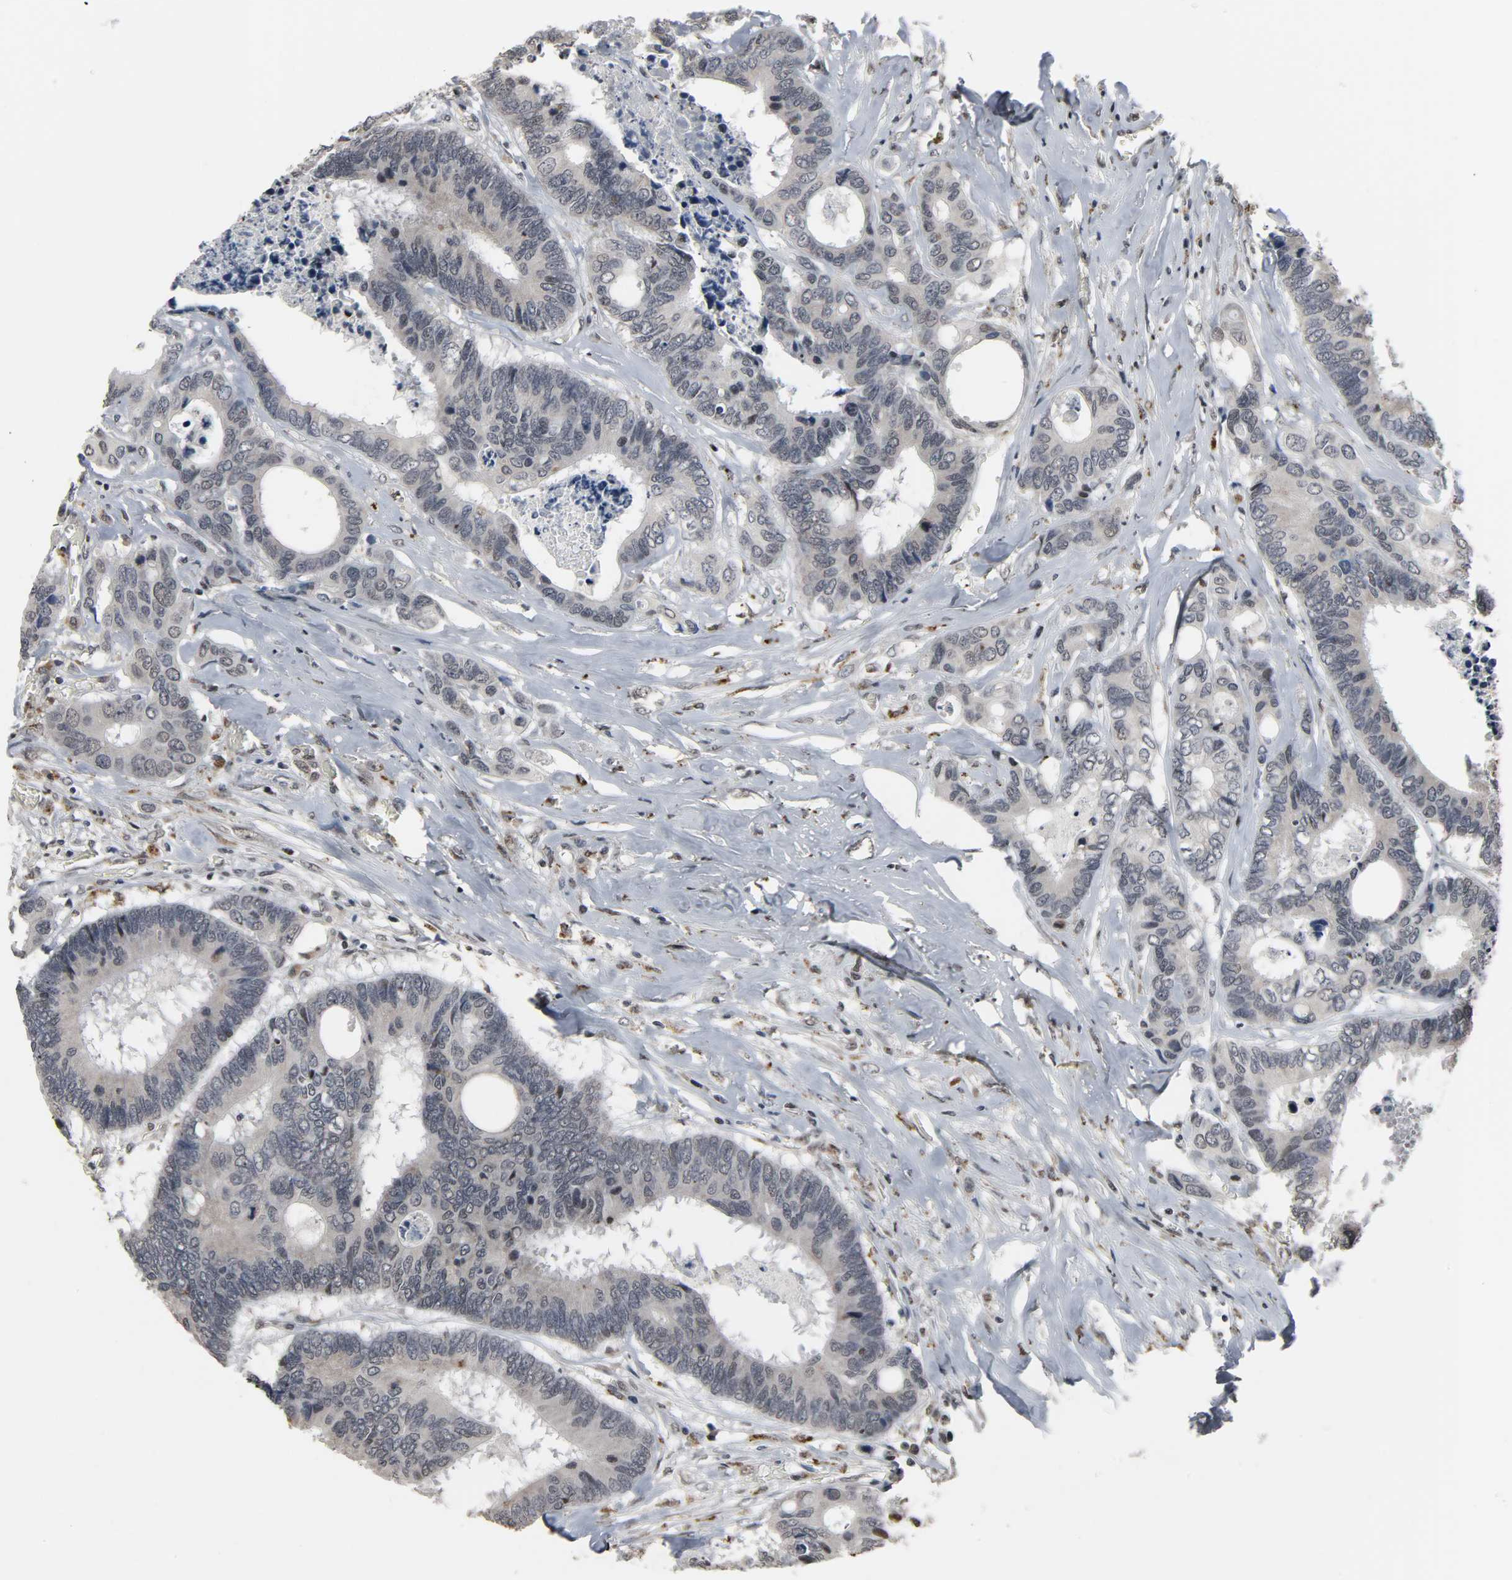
{"staining": {"intensity": "negative", "quantity": "none", "location": "none"}, "tissue": "colorectal cancer", "cell_type": "Tumor cells", "image_type": "cancer", "snomed": [{"axis": "morphology", "description": "Adenocarcinoma, NOS"}, {"axis": "topography", "description": "Rectum"}], "caption": "Colorectal cancer stained for a protein using immunohistochemistry reveals no staining tumor cells.", "gene": "DAZAP1", "patient": {"sex": "male", "age": 55}}